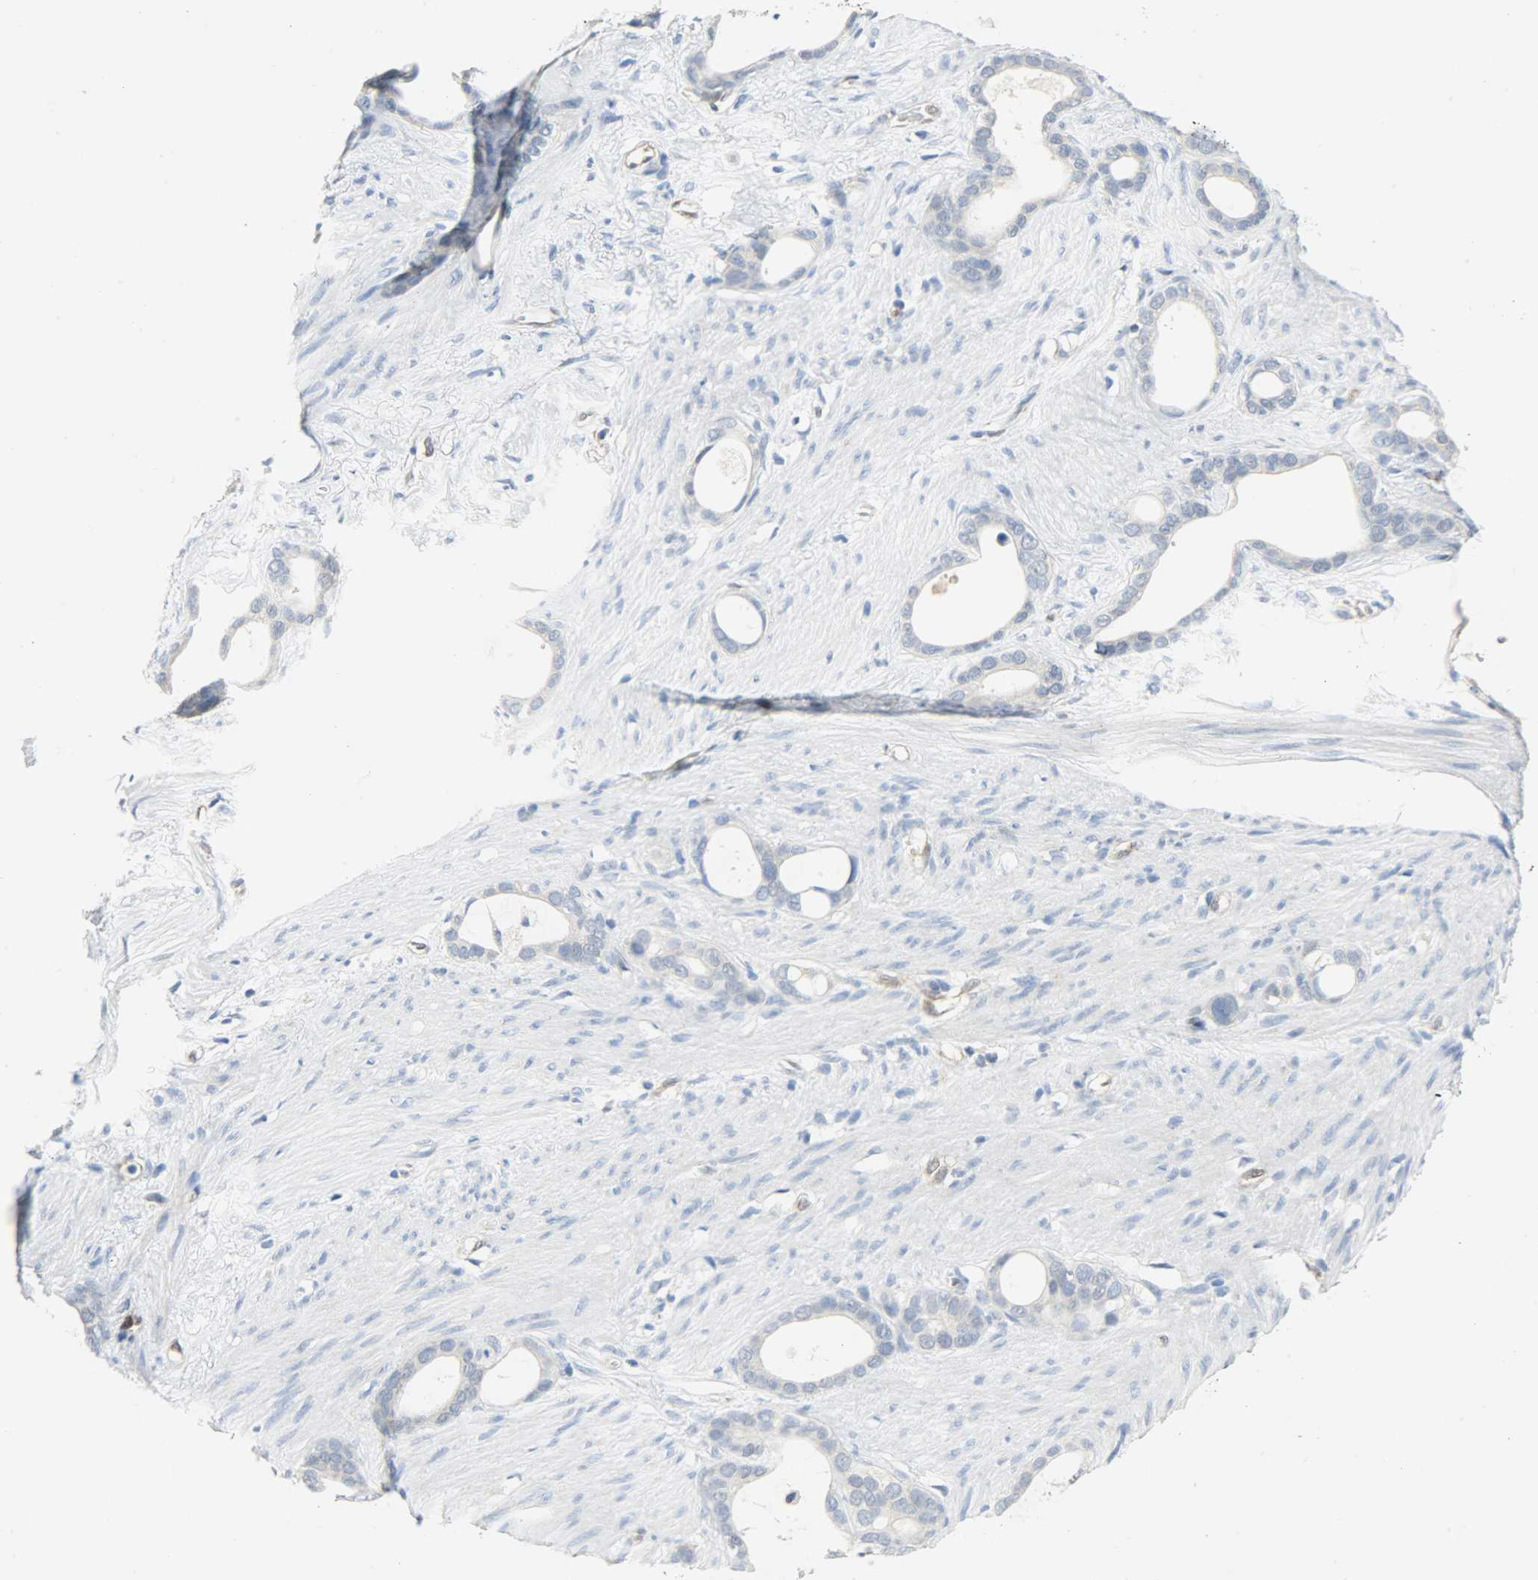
{"staining": {"intensity": "negative", "quantity": "none", "location": "none"}, "tissue": "stomach cancer", "cell_type": "Tumor cells", "image_type": "cancer", "snomed": [{"axis": "morphology", "description": "Adenocarcinoma, NOS"}, {"axis": "topography", "description": "Stomach"}], "caption": "The immunohistochemistry image has no significant staining in tumor cells of adenocarcinoma (stomach) tissue.", "gene": "FKBP1A", "patient": {"sex": "female", "age": 75}}